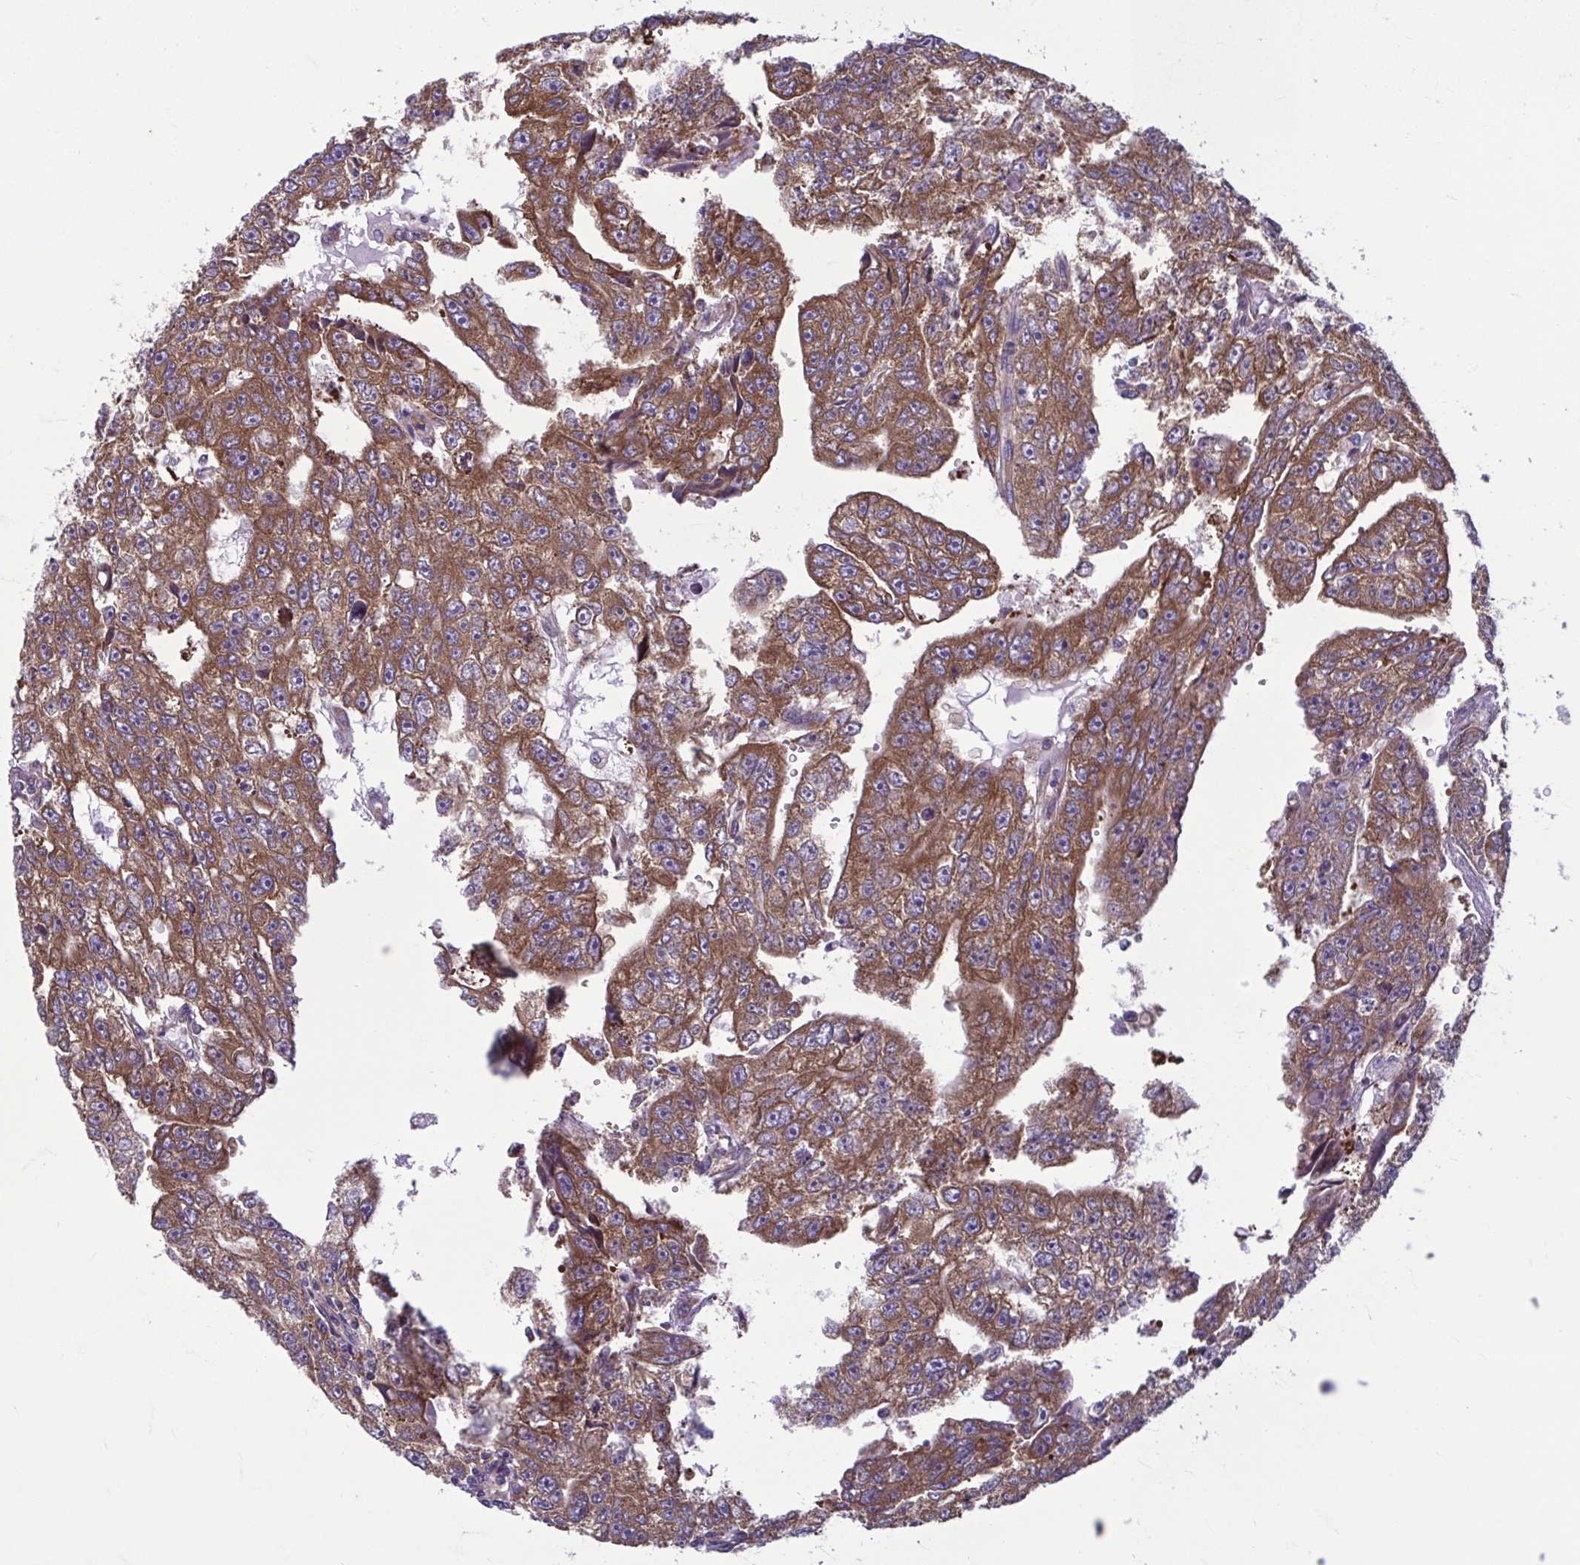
{"staining": {"intensity": "moderate", "quantity": ">75%", "location": "cytoplasmic/membranous"}, "tissue": "testis cancer", "cell_type": "Tumor cells", "image_type": "cancer", "snomed": [{"axis": "morphology", "description": "Carcinoma, Embryonal, NOS"}, {"axis": "topography", "description": "Testis"}], "caption": "Moderate cytoplasmic/membranous protein positivity is present in approximately >75% of tumor cells in testis cancer.", "gene": "RPS16", "patient": {"sex": "male", "age": 20}}